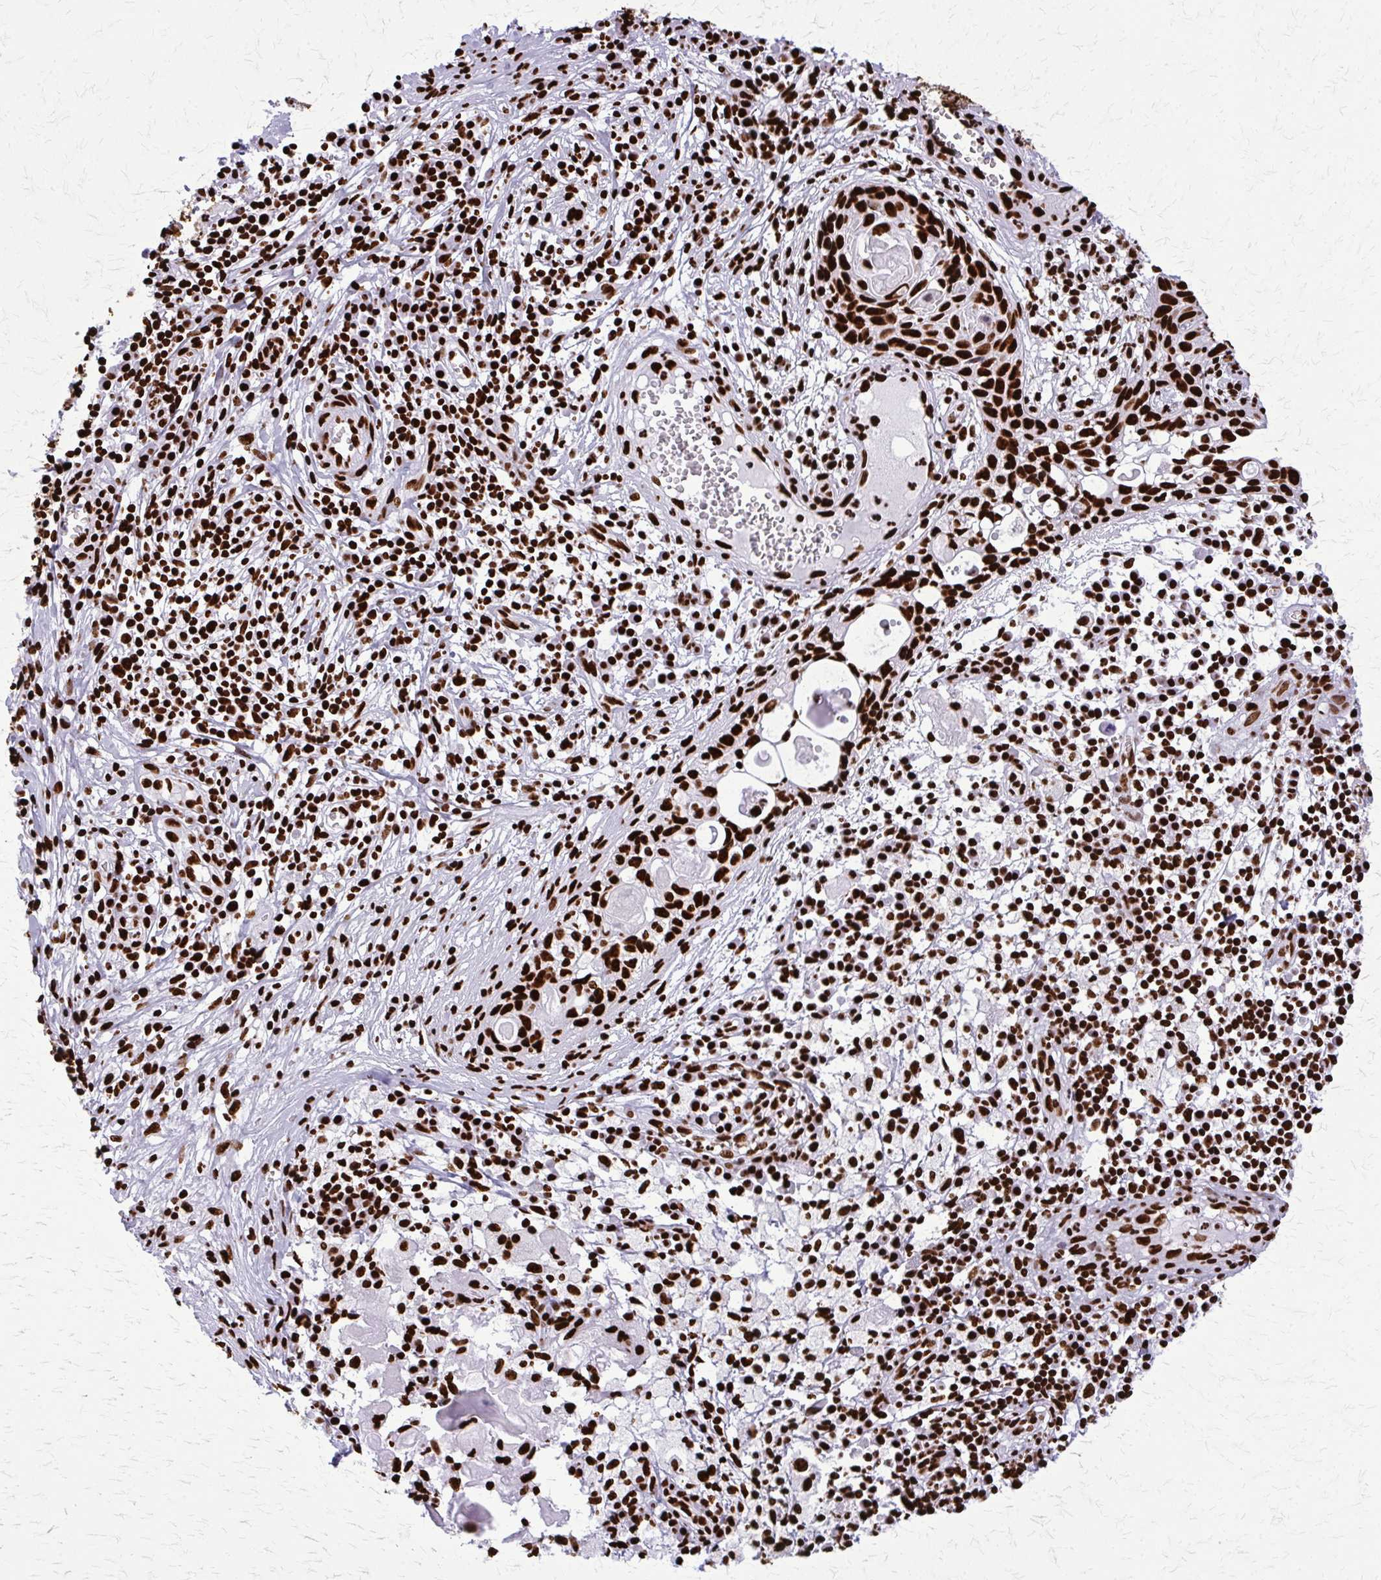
{"staining": {"intensity": "strong", "quantity": ">75%", "location": "nuclear"}, "tissue": "skin cancer", "cell_type": "Tumor cells", "image_type": "cancer", "snomed": [{"axis": "morphology", "description": "Squamous cell carcinoma, NOS"}, {"axis": "topography", "description": "Skin"}, {"axis": "topography", "description": "Vulva"}], "caption": "Skin squamous cell carcinoma stained for a protein (brown) shows strong nuclear positive expression in about >75% of tumor cells.", "gene": "SFPQ", "patient": {"sex": "female", "age": 83}}